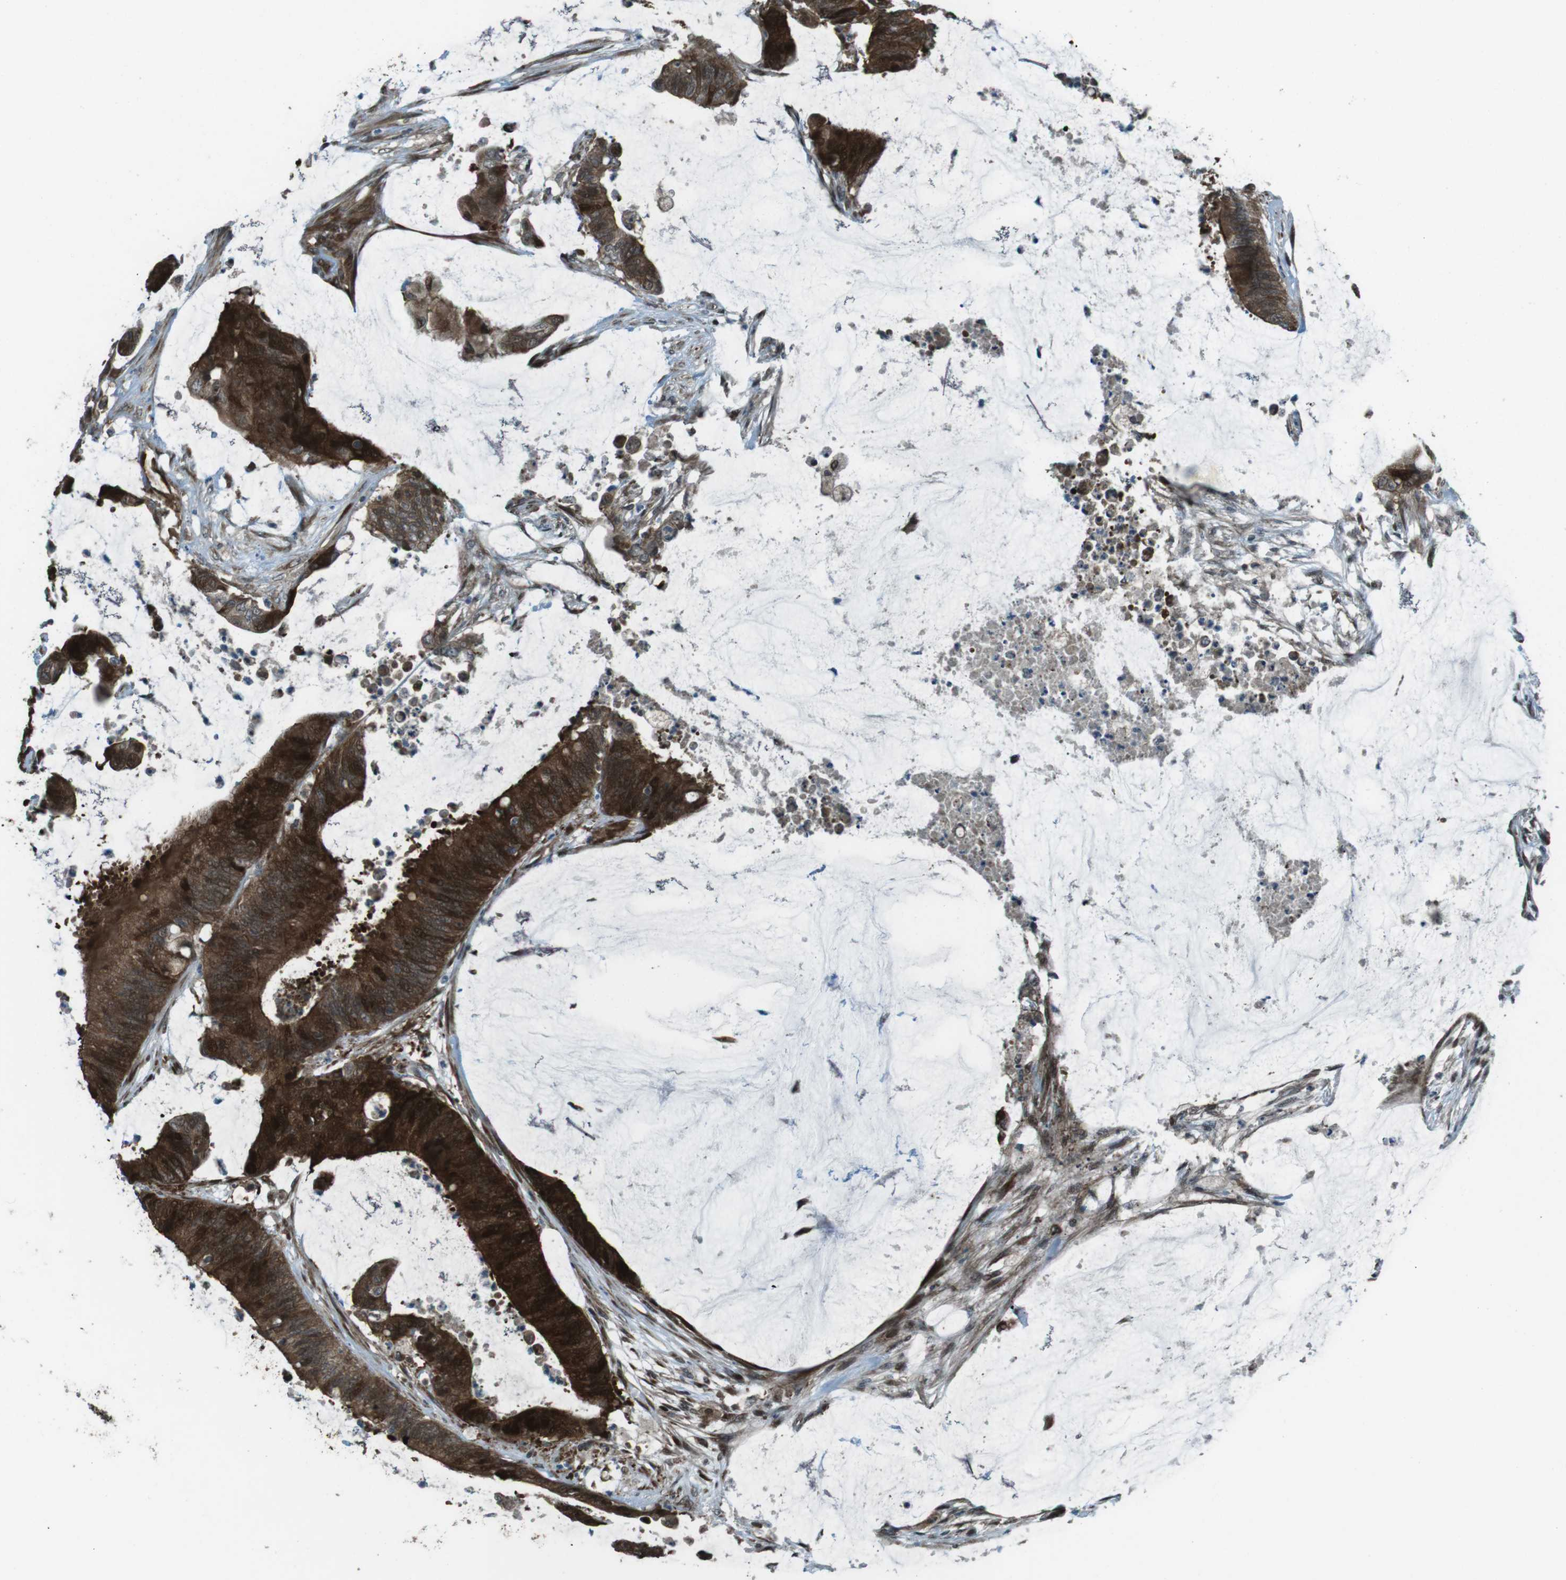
{"staining": {"intensity": "strong", "quantity": ">75%", "location": "cytoplasmic/membranous"}, "tissue": "colorectal cancer", "cell_type": "Tumor cells", "image_type": "cancer", "snomed": [{"axis": "morphology", "description": "Adenocarcinoma, NOS"}, {"axis": "topography", "description": "Rectum"}], "caption": "IHC histopathology image of neoplastic tissue: human colorectal adenocarcinoma stained using immunohistochemistry (IHC) reveals high levels of strong protein expression localized specifically in the cytoplasmic/membranous of tumor cells, appearing as a cytoplasmic/membranous brown color.", "gene": "ZNF330", "patient": {"sex": "female", "age": 66}}